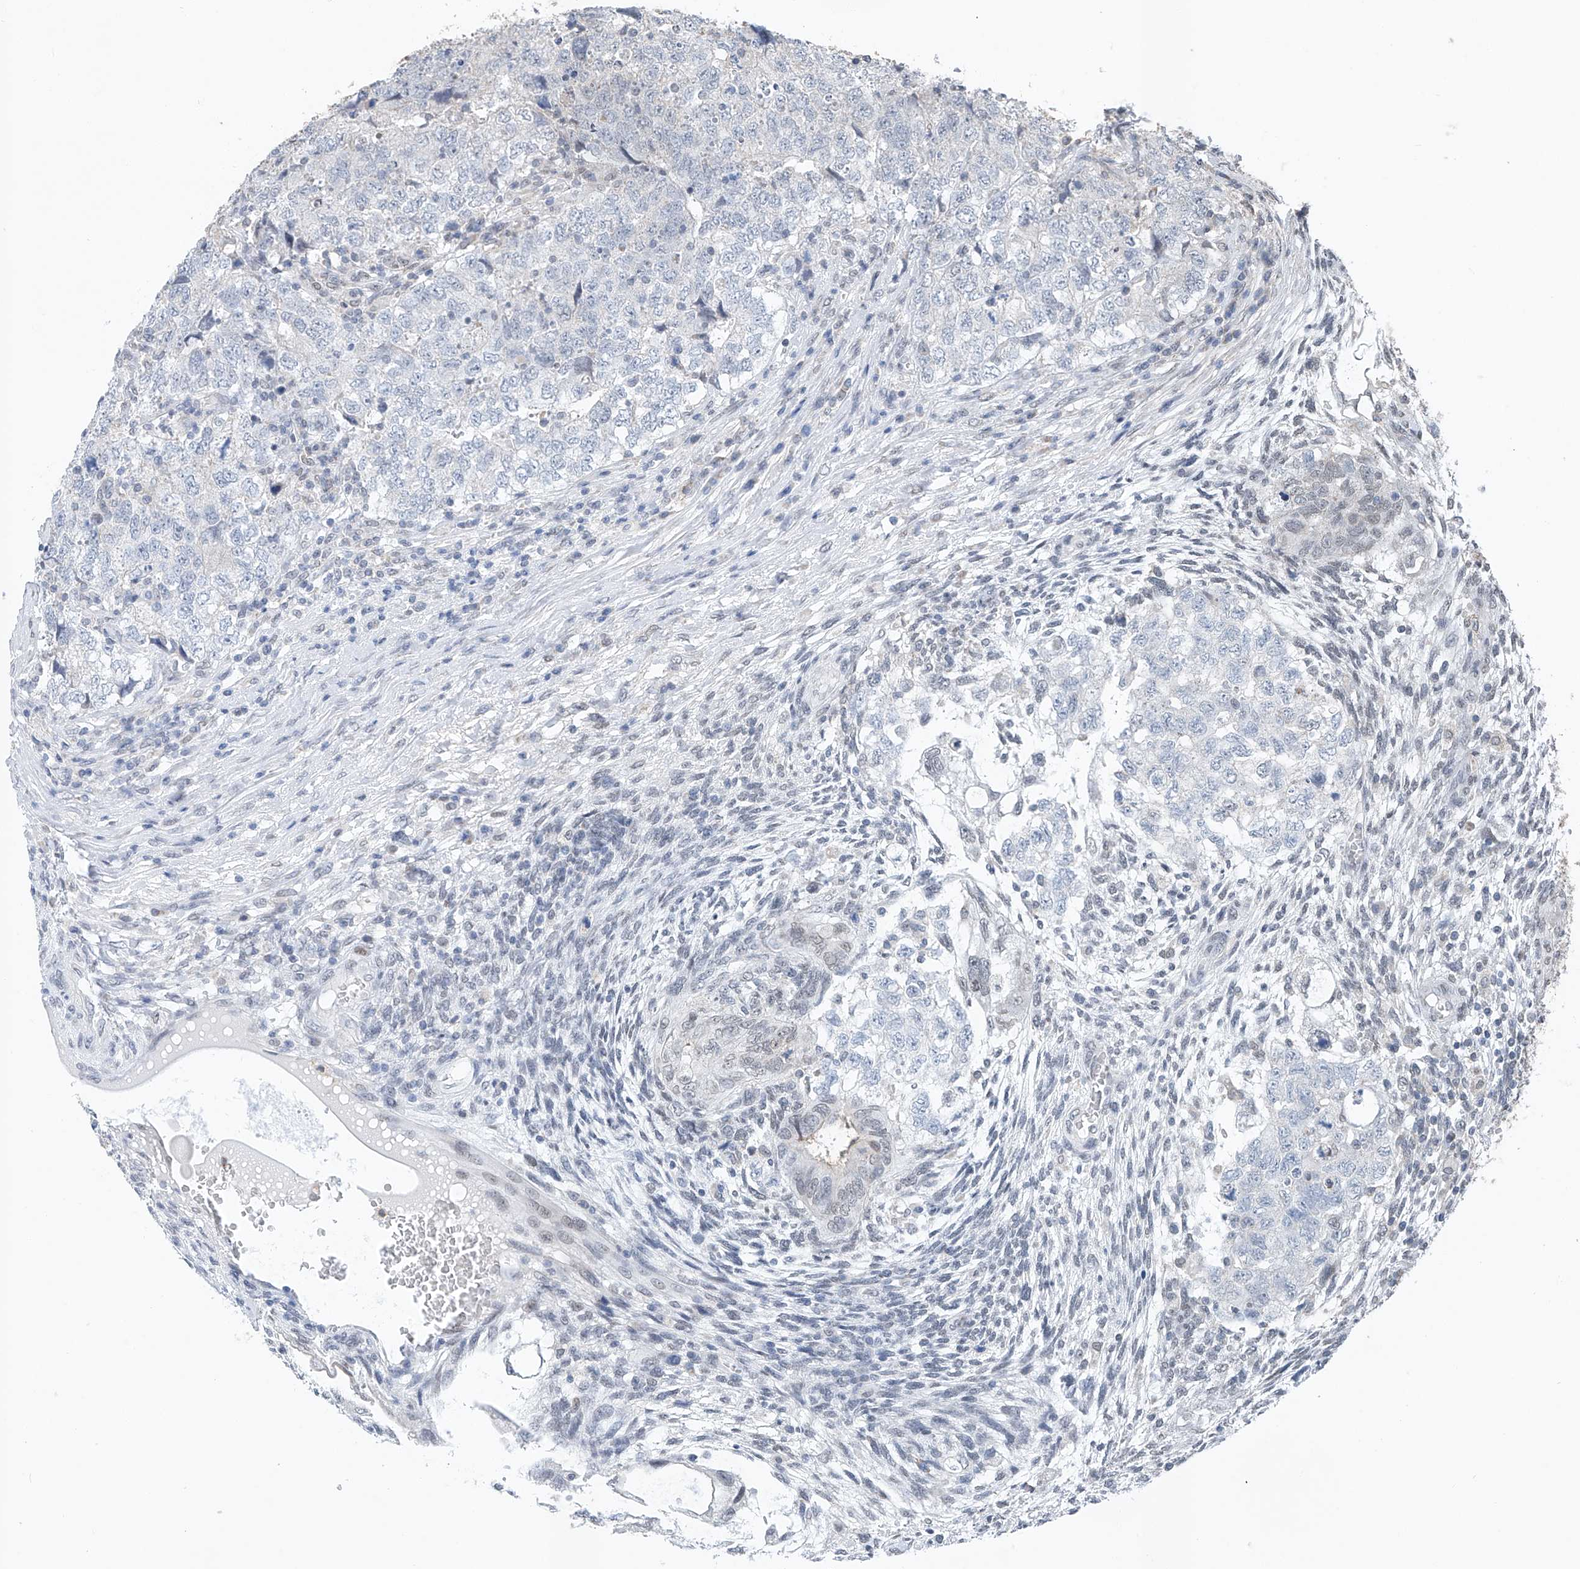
{"staining": {"intensity": "negative", "quantity": "none", "location": "none"}, "tissue": "testis cancer", "cell_type": "Tumor cells", "image_type": "cancer", "snomed": [{"axis": "morphology", "description": "Carcinoma, Embryonal, NOS"}, {"axis": "topography", "description": "Testis"}], "caption": "Testis cancer (embryonal carcinoma) stained for a protein using immunohistochemistry demonstrates no expression tumor cells.", "gene": "KLF15", "patient": {"sex": "male", "age": 37}}